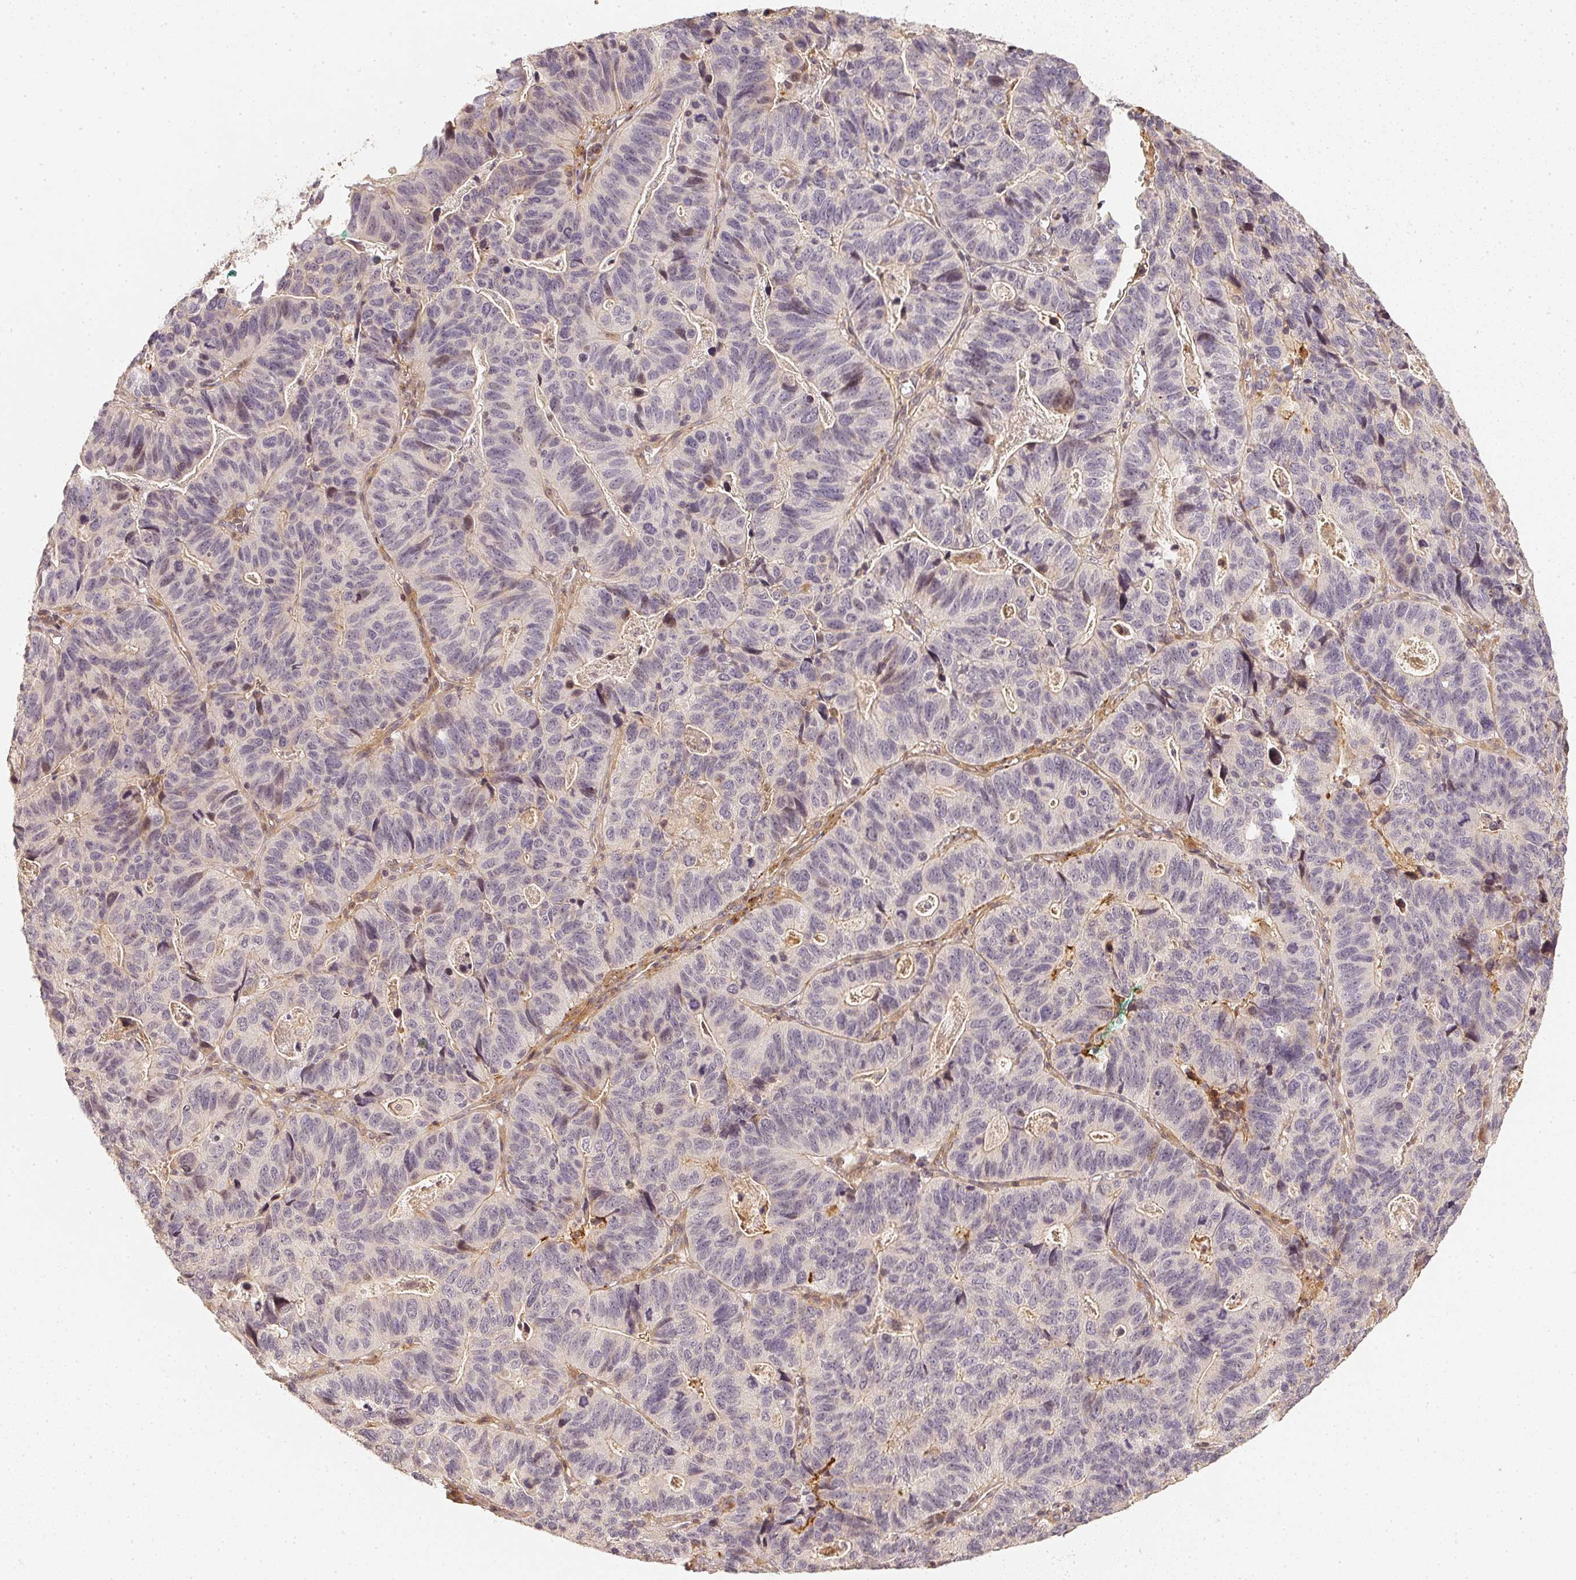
{"staining": {"intensity": "negative", "quantity": "none", "location": "none"}, "tissue": "stomach cancer", "cell_type": "Tumor cells", "image_type": "cancer", "snomed": [{"axis": "morphology", "description": "Adenocarcinoma, NOS"}, {"axis": "topography", "description": "Stomach, upper"}], "caption": "DAB (3,3'-diaminobenzidine) immunohistochemical staining of stomach cancer demonstrates no significant staining in tumor cells.", "gene": "SERPINE1", "patient": {"sex": "female", "age": 67}}